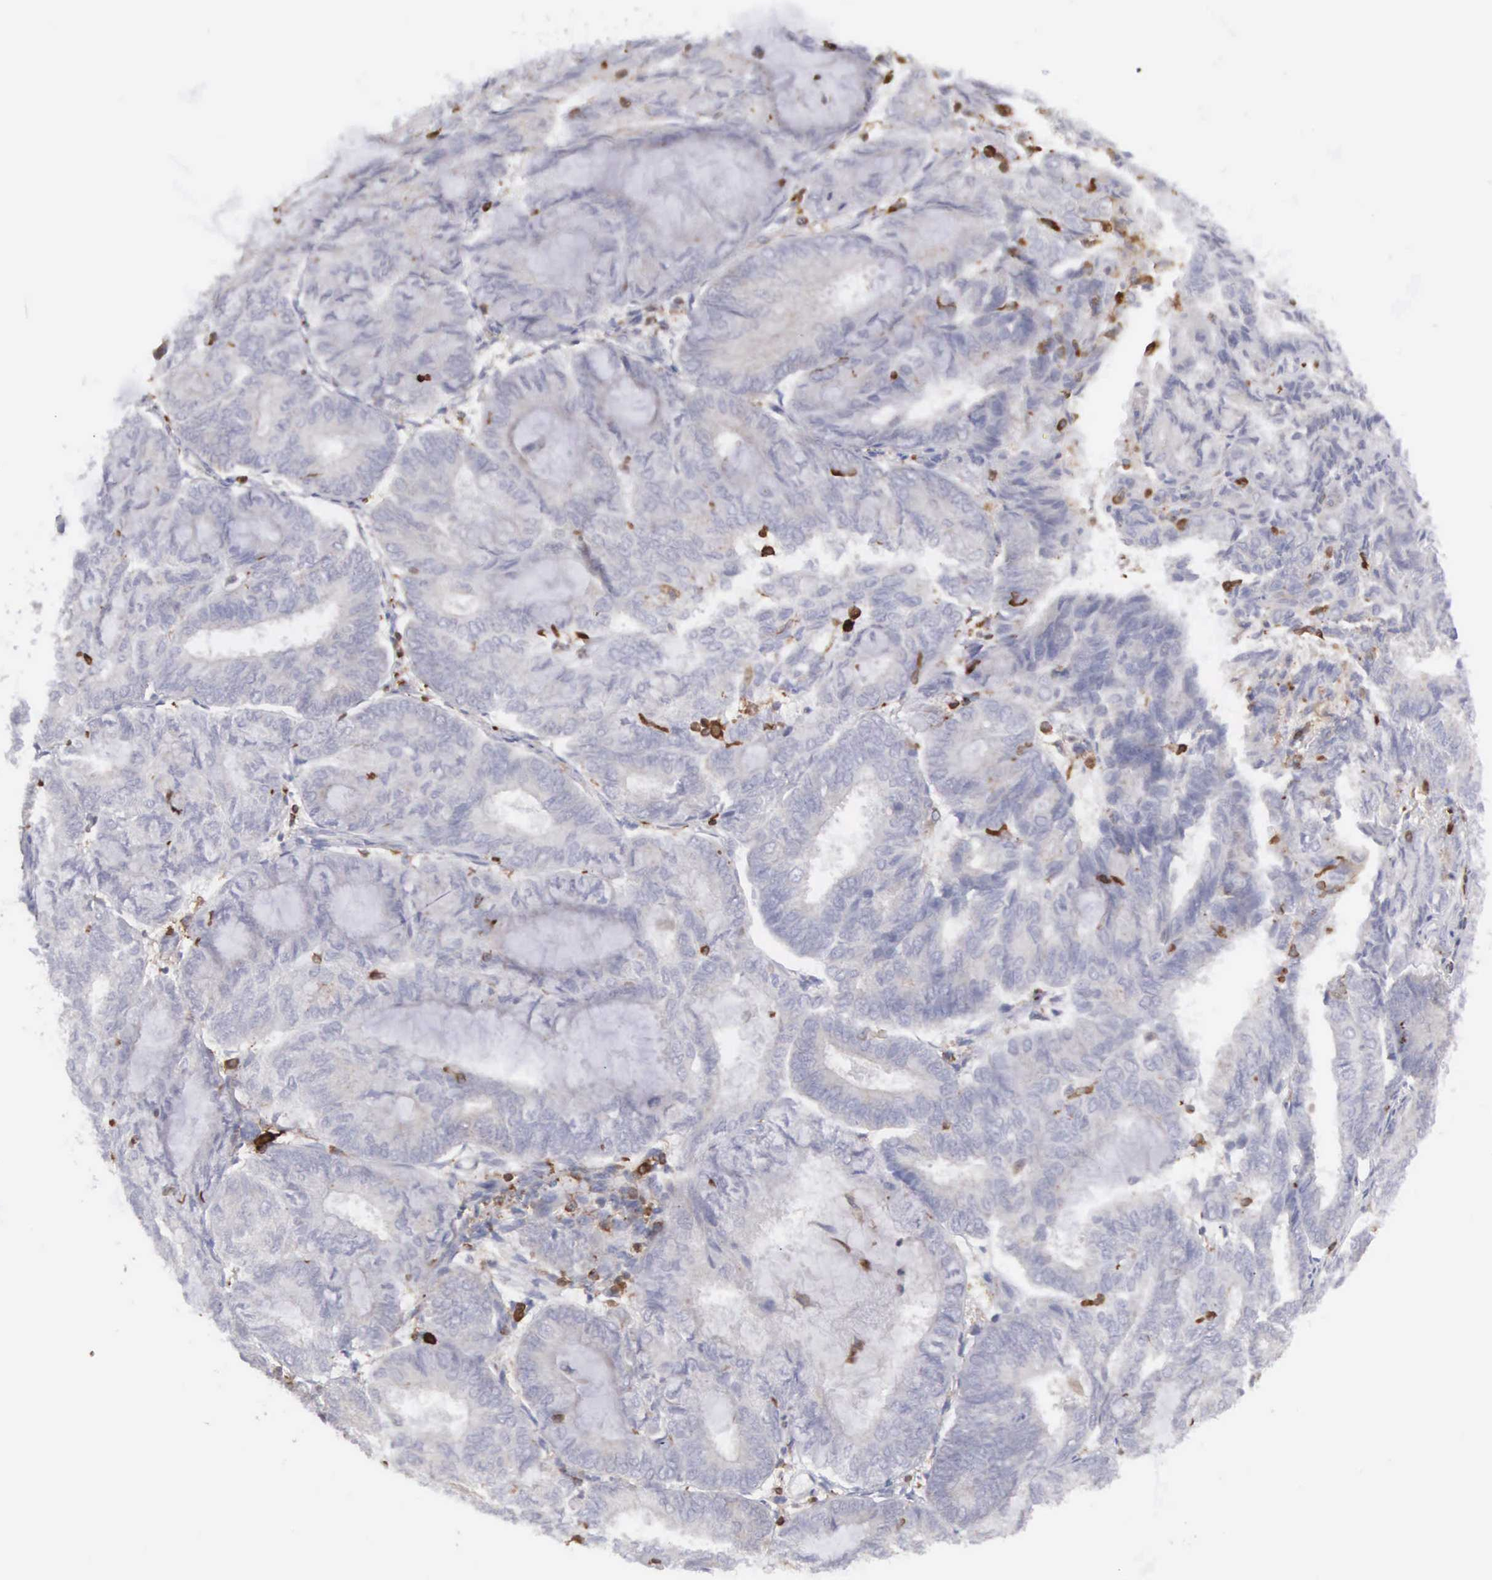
{"staining": {"intensity": "weak", "quantity": "<25%", "location": "cytoplasmic/membranous"}, "tissue": "endometrial cancer", "cell_type": "Tumor cells", "image_type": "cancer", "snomed": [{"axis": "morphology", "description": "Adenocarcinoma, NOS"}, {"axis": "topography", "description": "Endometrium"}], "caption": "A micrograph of adenocarcinoma (endometrial) stained for a protein exhibits no brown staining in tumor cells.", "gene": "SH3BP1", "patient": {"sex": "female", "age": 59}}